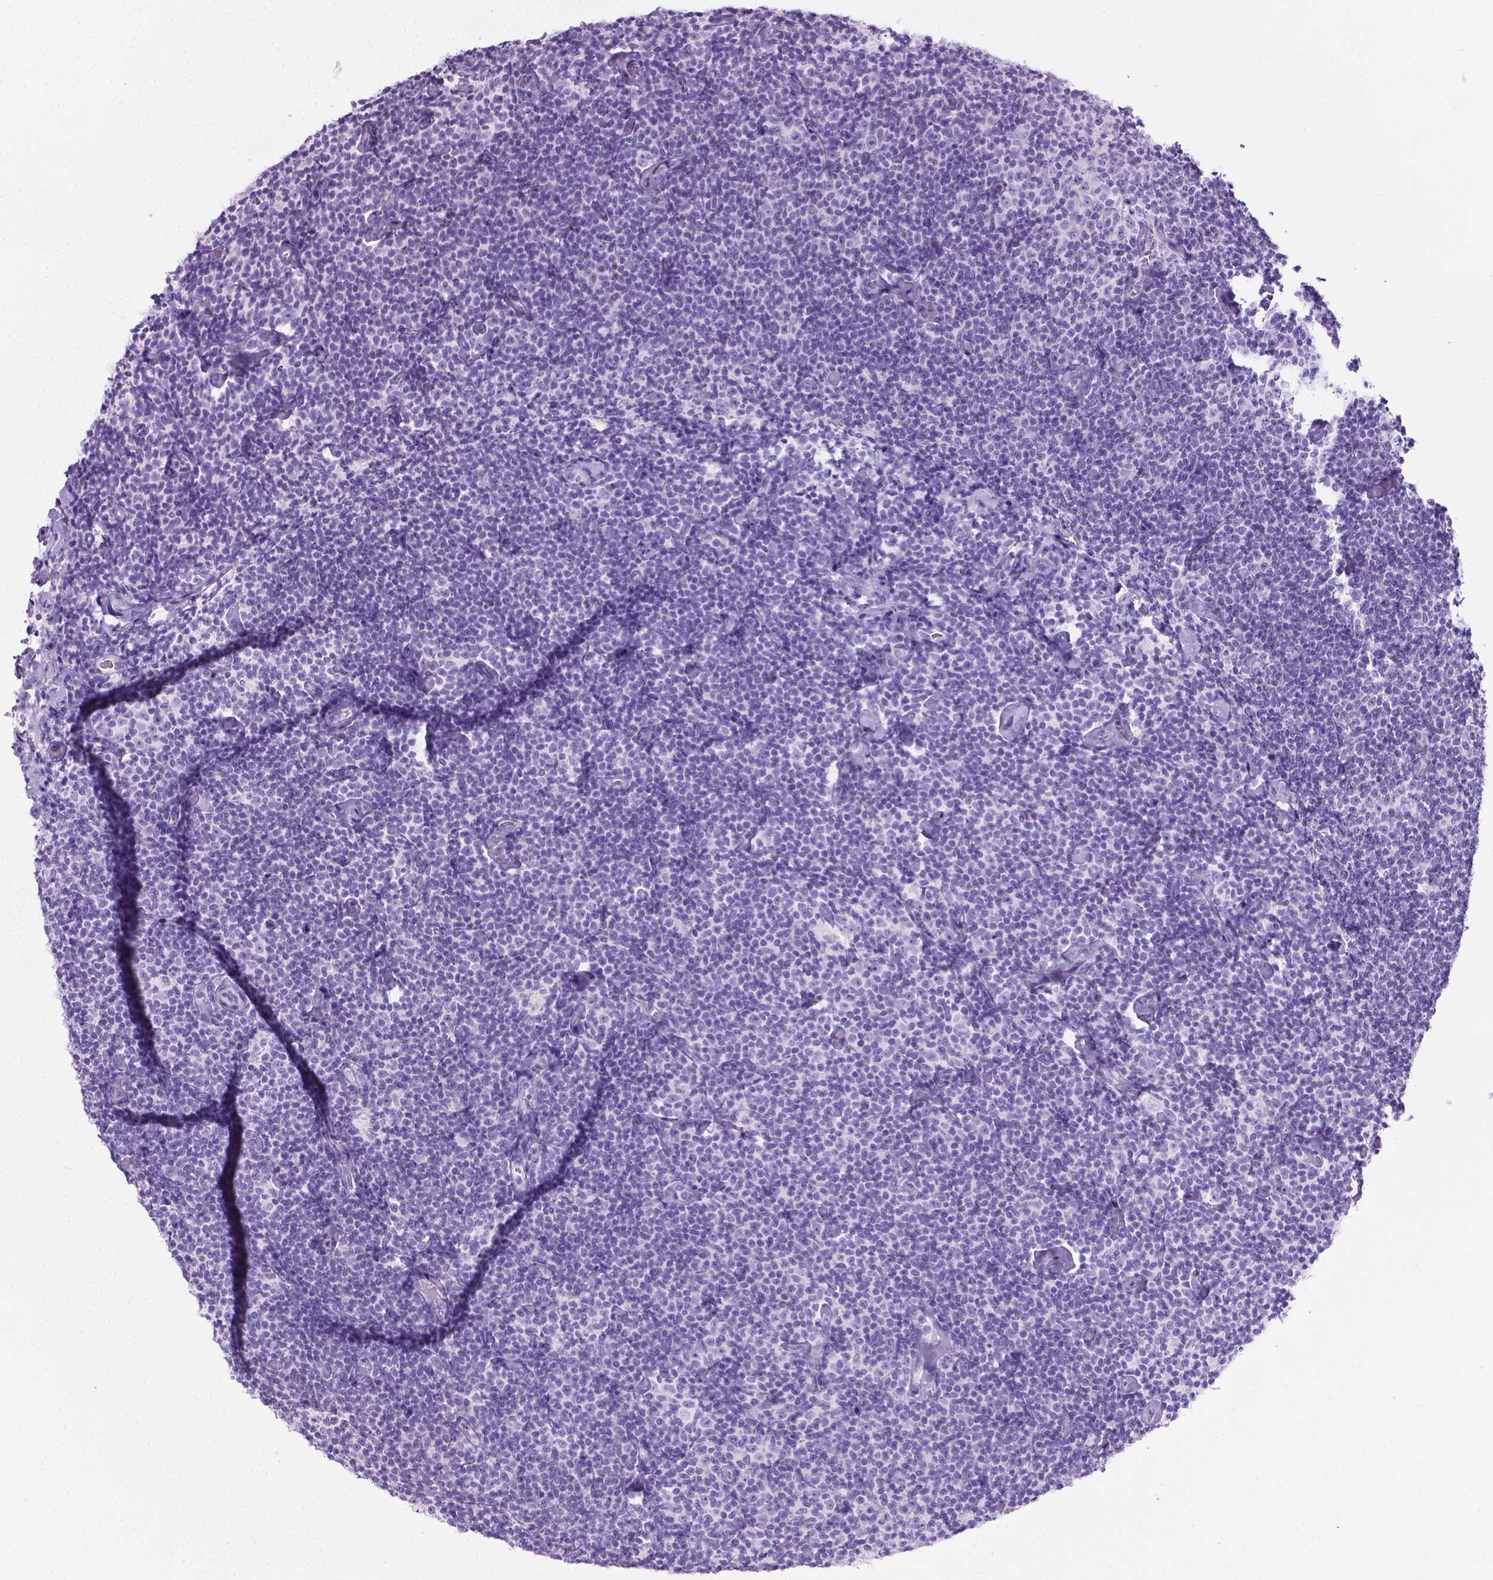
{"staining": {"intensity": "negative", "quantity": "none", "location": "none"}, "tissue": "lymphoma", "cell_type": "Tumor cells", "image_type": "cancer", "snomed": [{"axis": "morphology", "description": "Malignant lymphoma, non-Hodgkin's type, Low grade"}, {"axis": "topography", "description": "Lymph node"}], "caption": "The immunohistochemistry micrograph has no significant expression in tumor cells of low-grade malignant lymphoma, non-Hodgkin's type tissue.", "gene": "LELP1", "patient": {"sex": "male", "age": 81}}